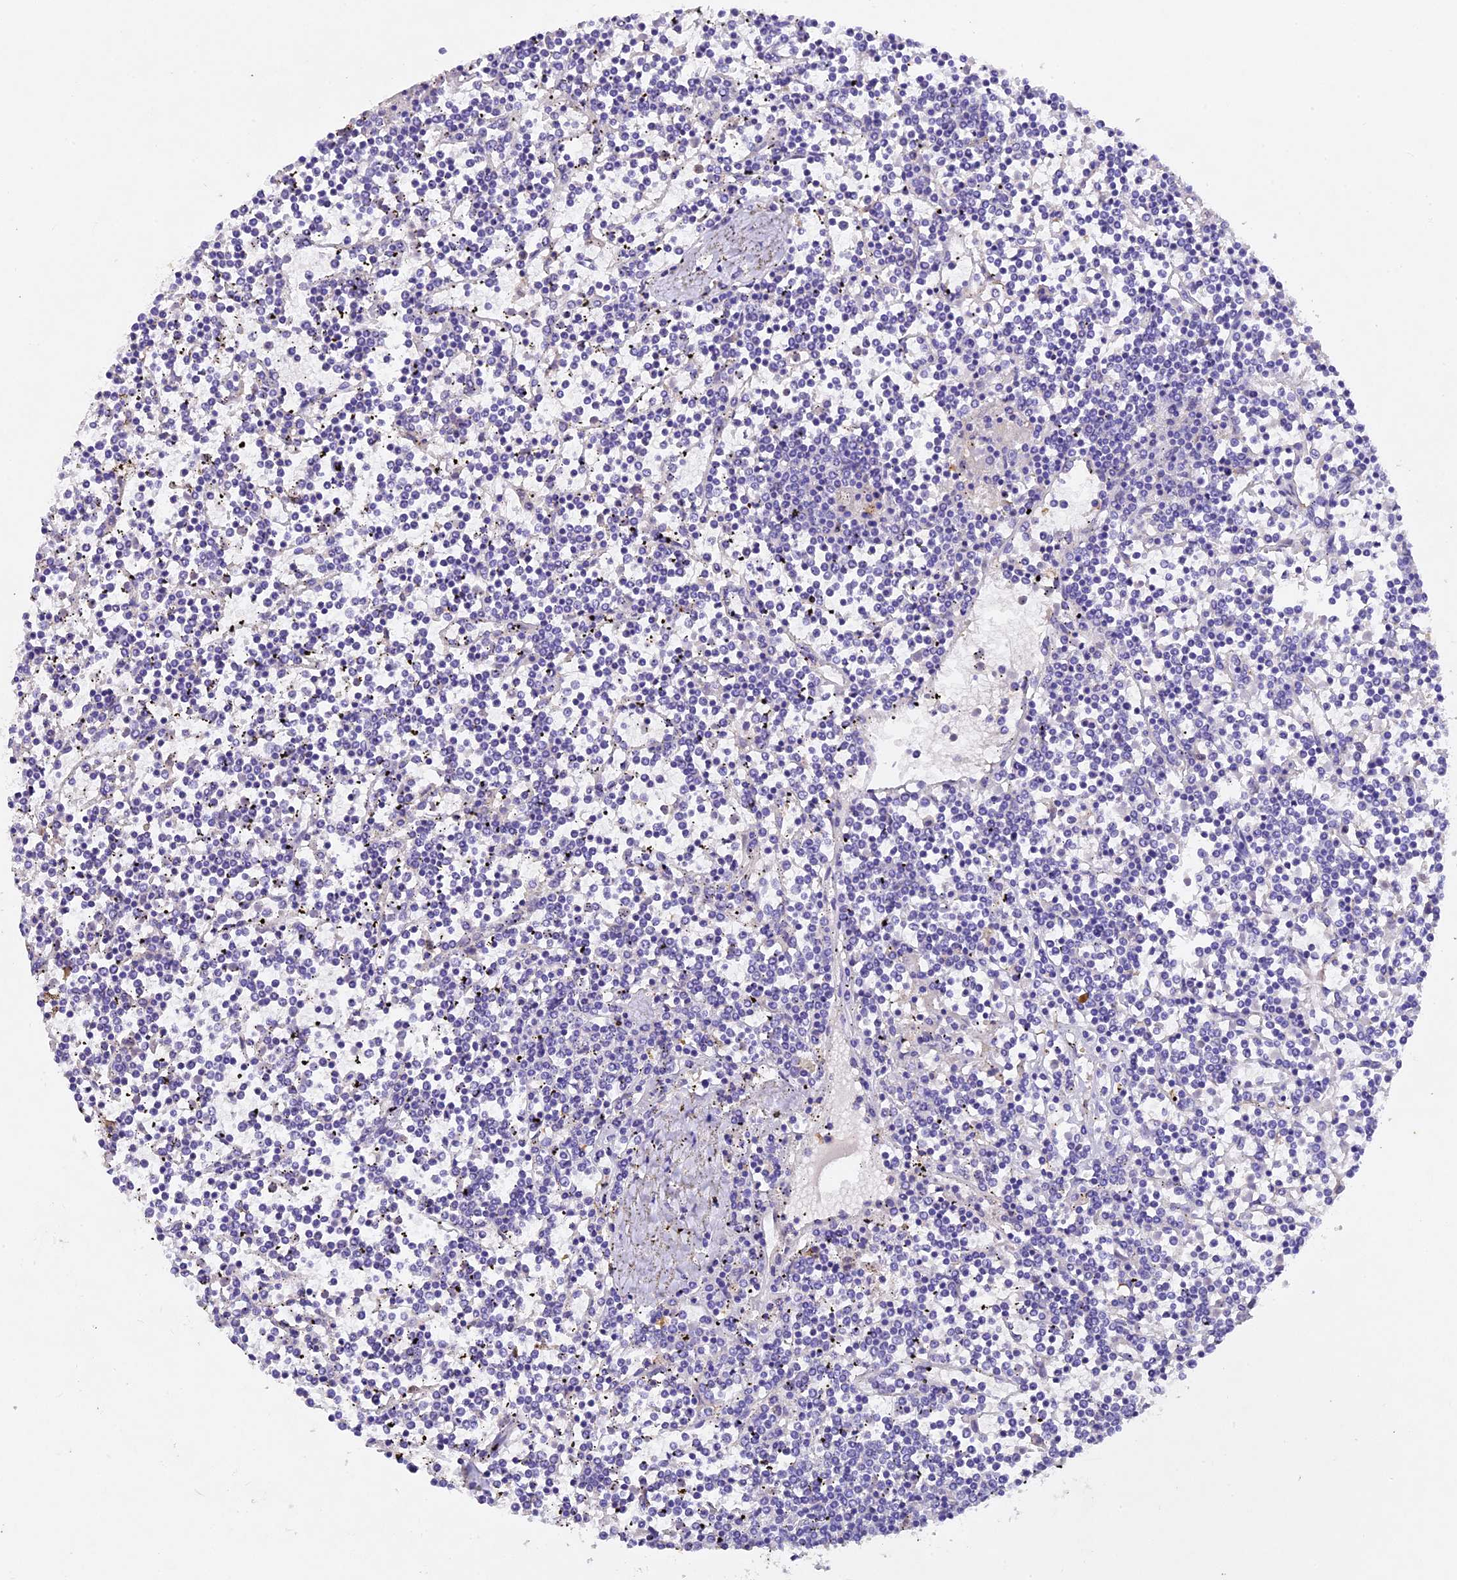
{"staining": {"intensity": "negative", "quantity": "none", "location": "none"}, "tissue": "lymphoma", "cell_type": "Tumor cells", "image_type": "cancer", "snomed": [{"axis": "morphology", "description": "Malignant lymphoma, non-Hodgkin's type, Low grade"}, {"axis": "topography", "description": "Spleen"}], "caption": "DAB immunohistochemical staining of human malignant lymphoma, non-Hodgkin's type (low-grade) reveals no significant positivity in tumor cells.", "gene": "TGDS", "patient": {"sex": "female", "age": 19}}